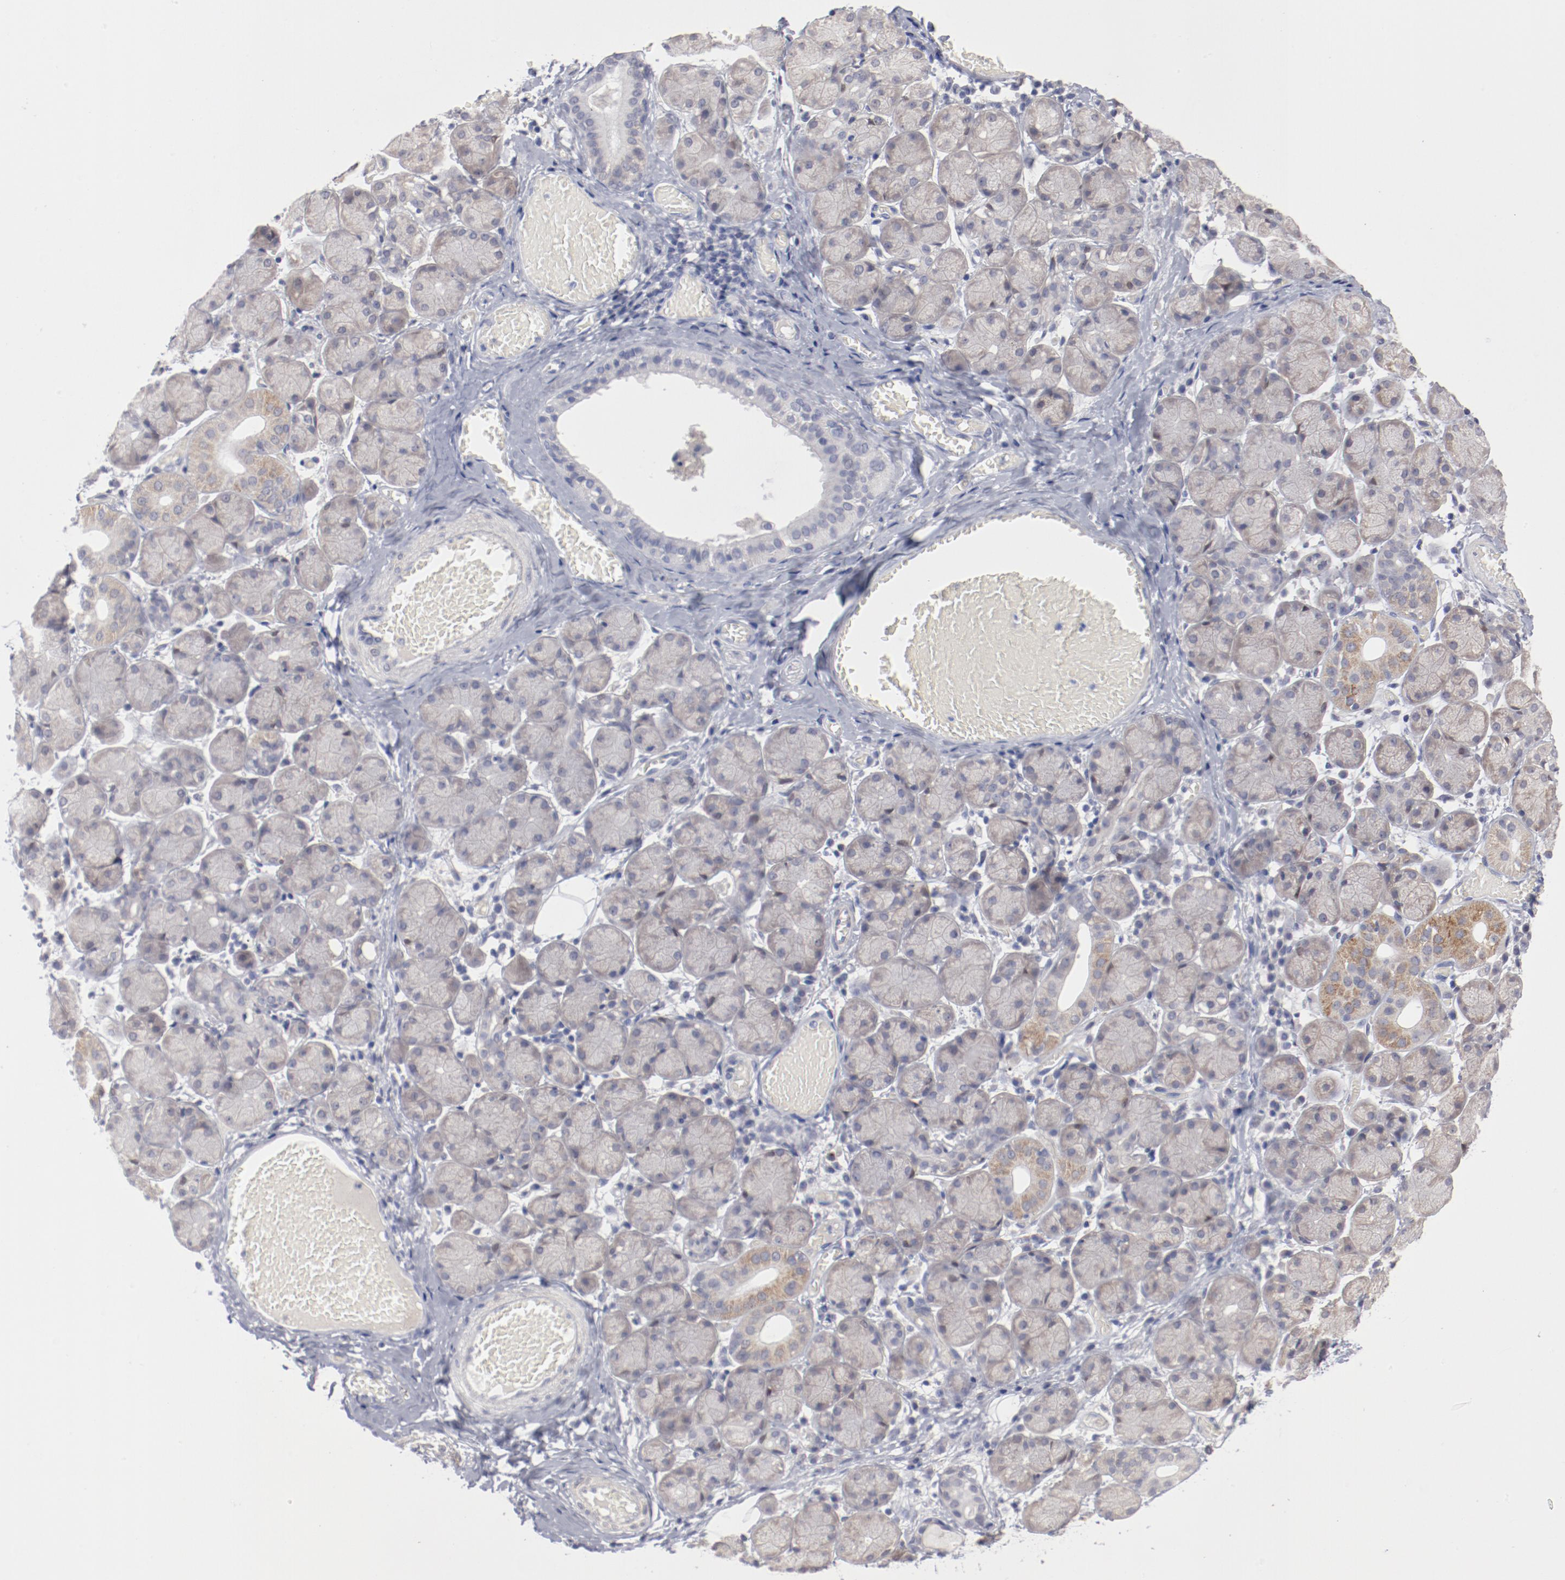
{"staining": {"intensity": "weak", "quantity": "25%-75%", "location": "cytoplasmic/membranous"}, "tissue": "salivary gland", "cell_type": "Glandular cells", "image_type": "normal", "snomed": [{"axis": "morphology", "description": "Normal tissue, NOS"}, {"axis": "topography", "description": "Salivary gland"}], "caption": "Benign salivary gland was stained to show a protein in brown. There is low levels of weak cytoplasmic/membranous expression in about 25%-75% of glandular cells.", "gene": "SH3BGR", "patient": {"sex": "female", "age": 24}}